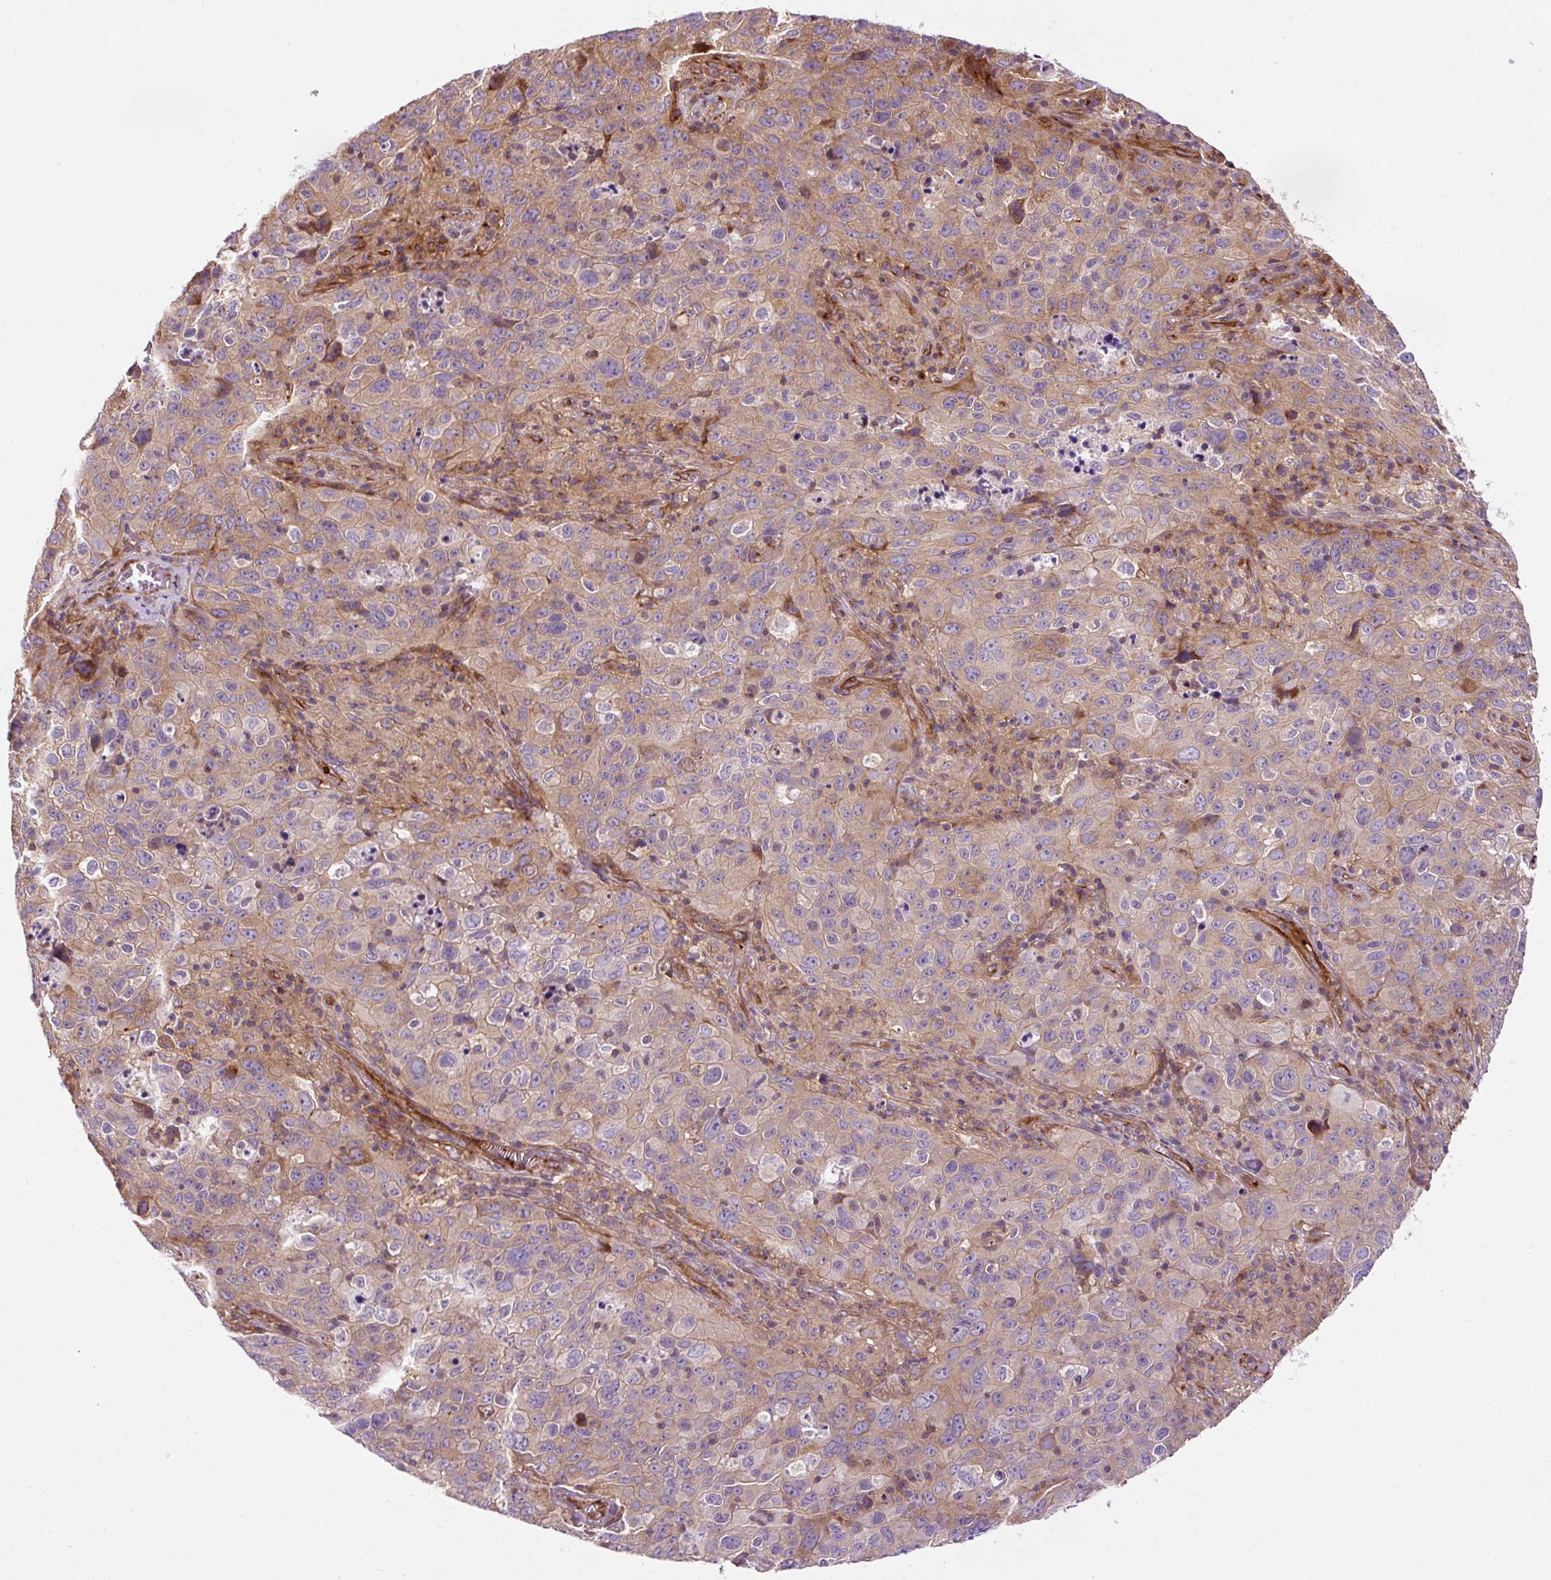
{"staining": {"intensity": "moderate", "quantity": "25%-75%", "location": "cytoplasmic/membranous"}, "tissue": "cervical cancer", "cell_type": "Tumor cells", "image_type": "cancer", "snomed": [{"axis": "morphology", "description": "Squamous cell carcinoma, NOS"}, {"axis": "topography", "description": "Cervix"}], "caption": "DAB immunohistochemical staining of cervical squamous cell carcinoma reveals moderate cytoplasmic/membranous protein staining in about 25%-75% of tumor cells.", "gene": "PCDHGB3", "patient": {"sex": "female", "age": 44}}